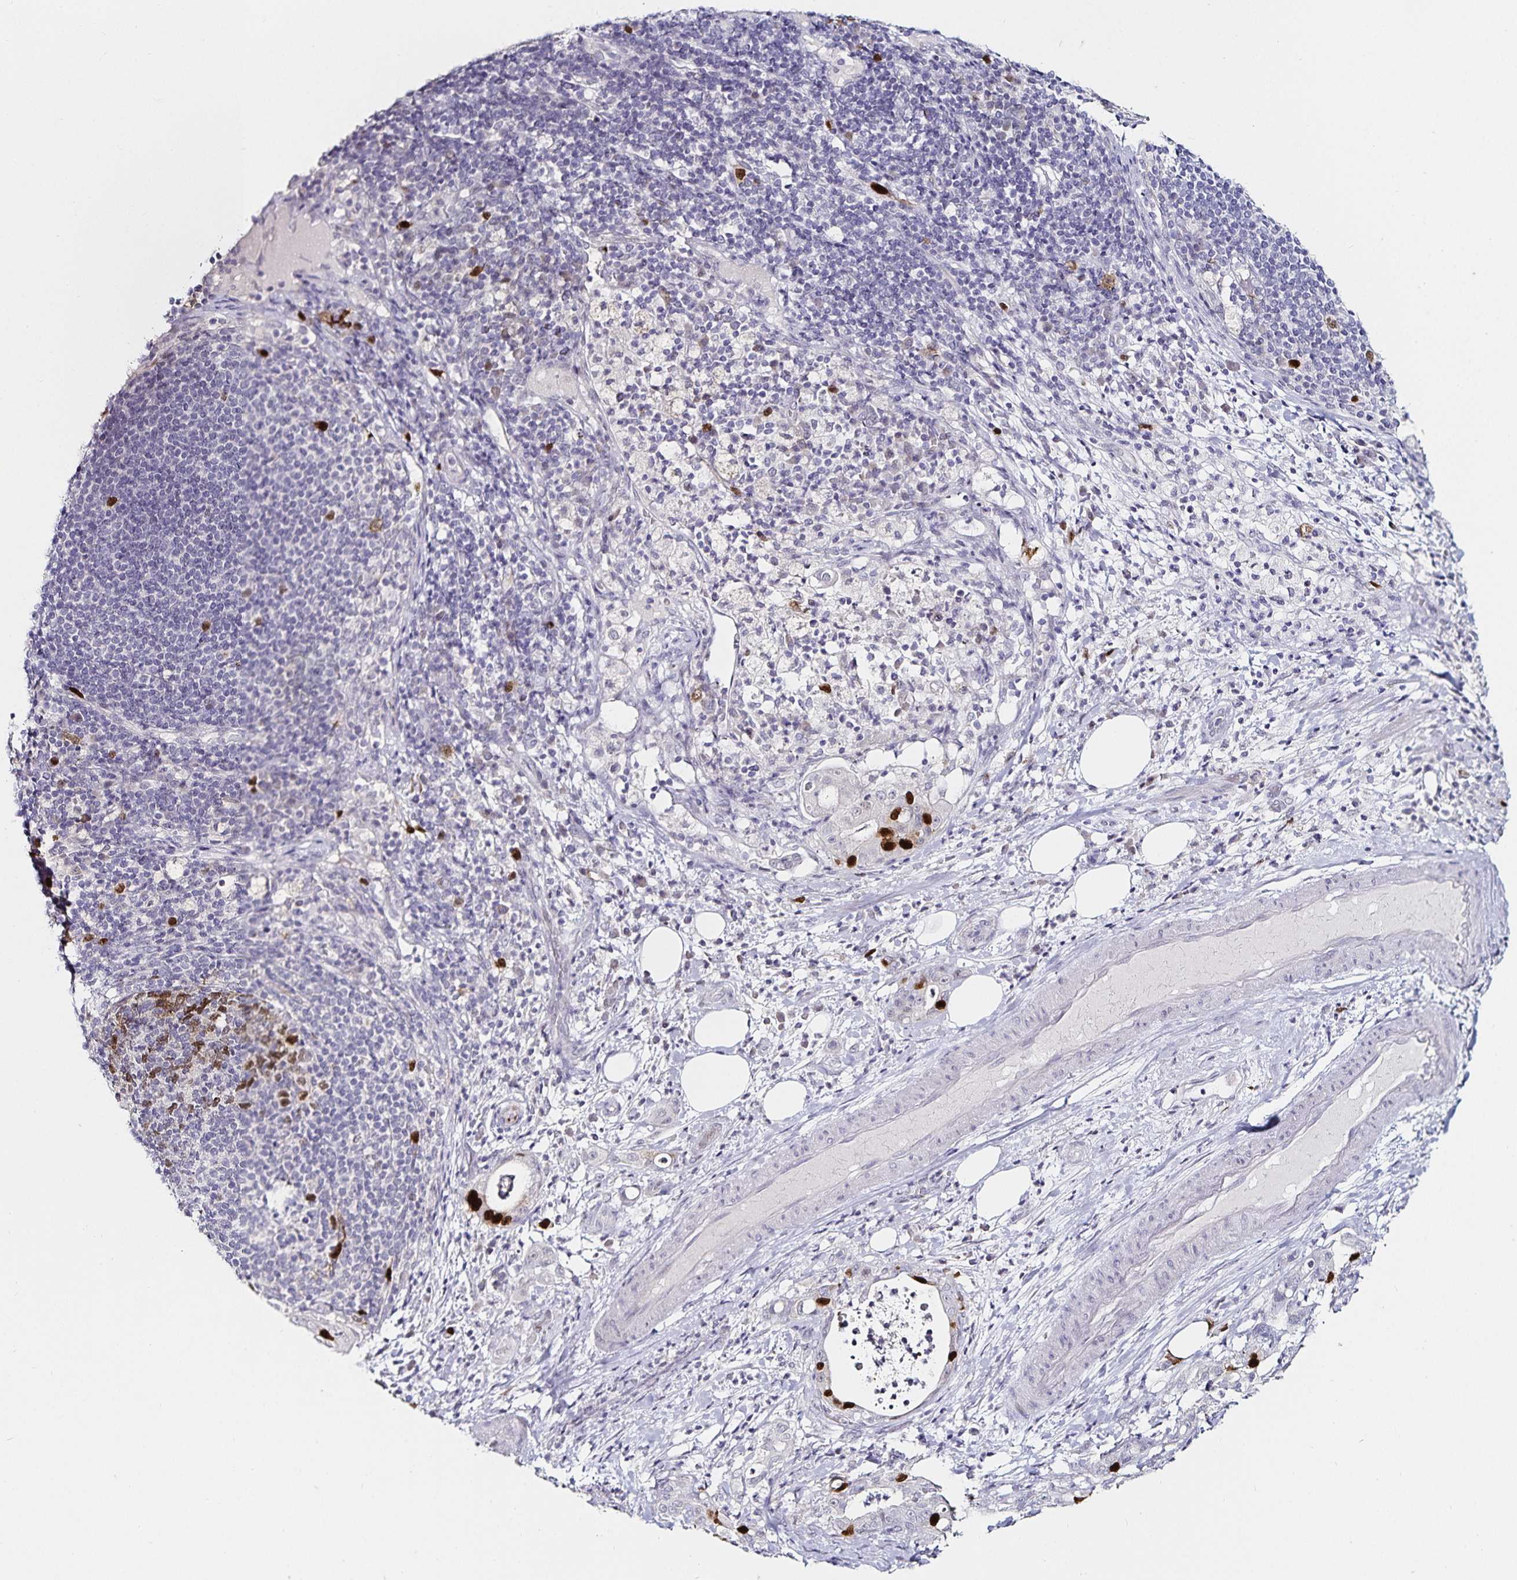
{"staining": {"intensity": "strong", "quantity": "<25%", "location": "nuclear"}, "tissue": "pancreatic cancer", "cell_type": "Tumor cells", "image_type": "cancer", "snomed": [{"axis": "morphology", "description": "Adenocarcinoma, NOS"}, {"axis": "topography", "description": "Pancreas"}], "caption": "Immunohistochemical staining of adenocarcinoma (pancreatic) reveals medium levels of strong nuclear positivity in approximately <25% of tumor cells. The protein of interest is stained brown, and the nuclei are stained in blue (DAB IHC with brightfield microscopy, high magnification).", "gene": "ANLN", "patient": {"sex": "male", "age": 71}}